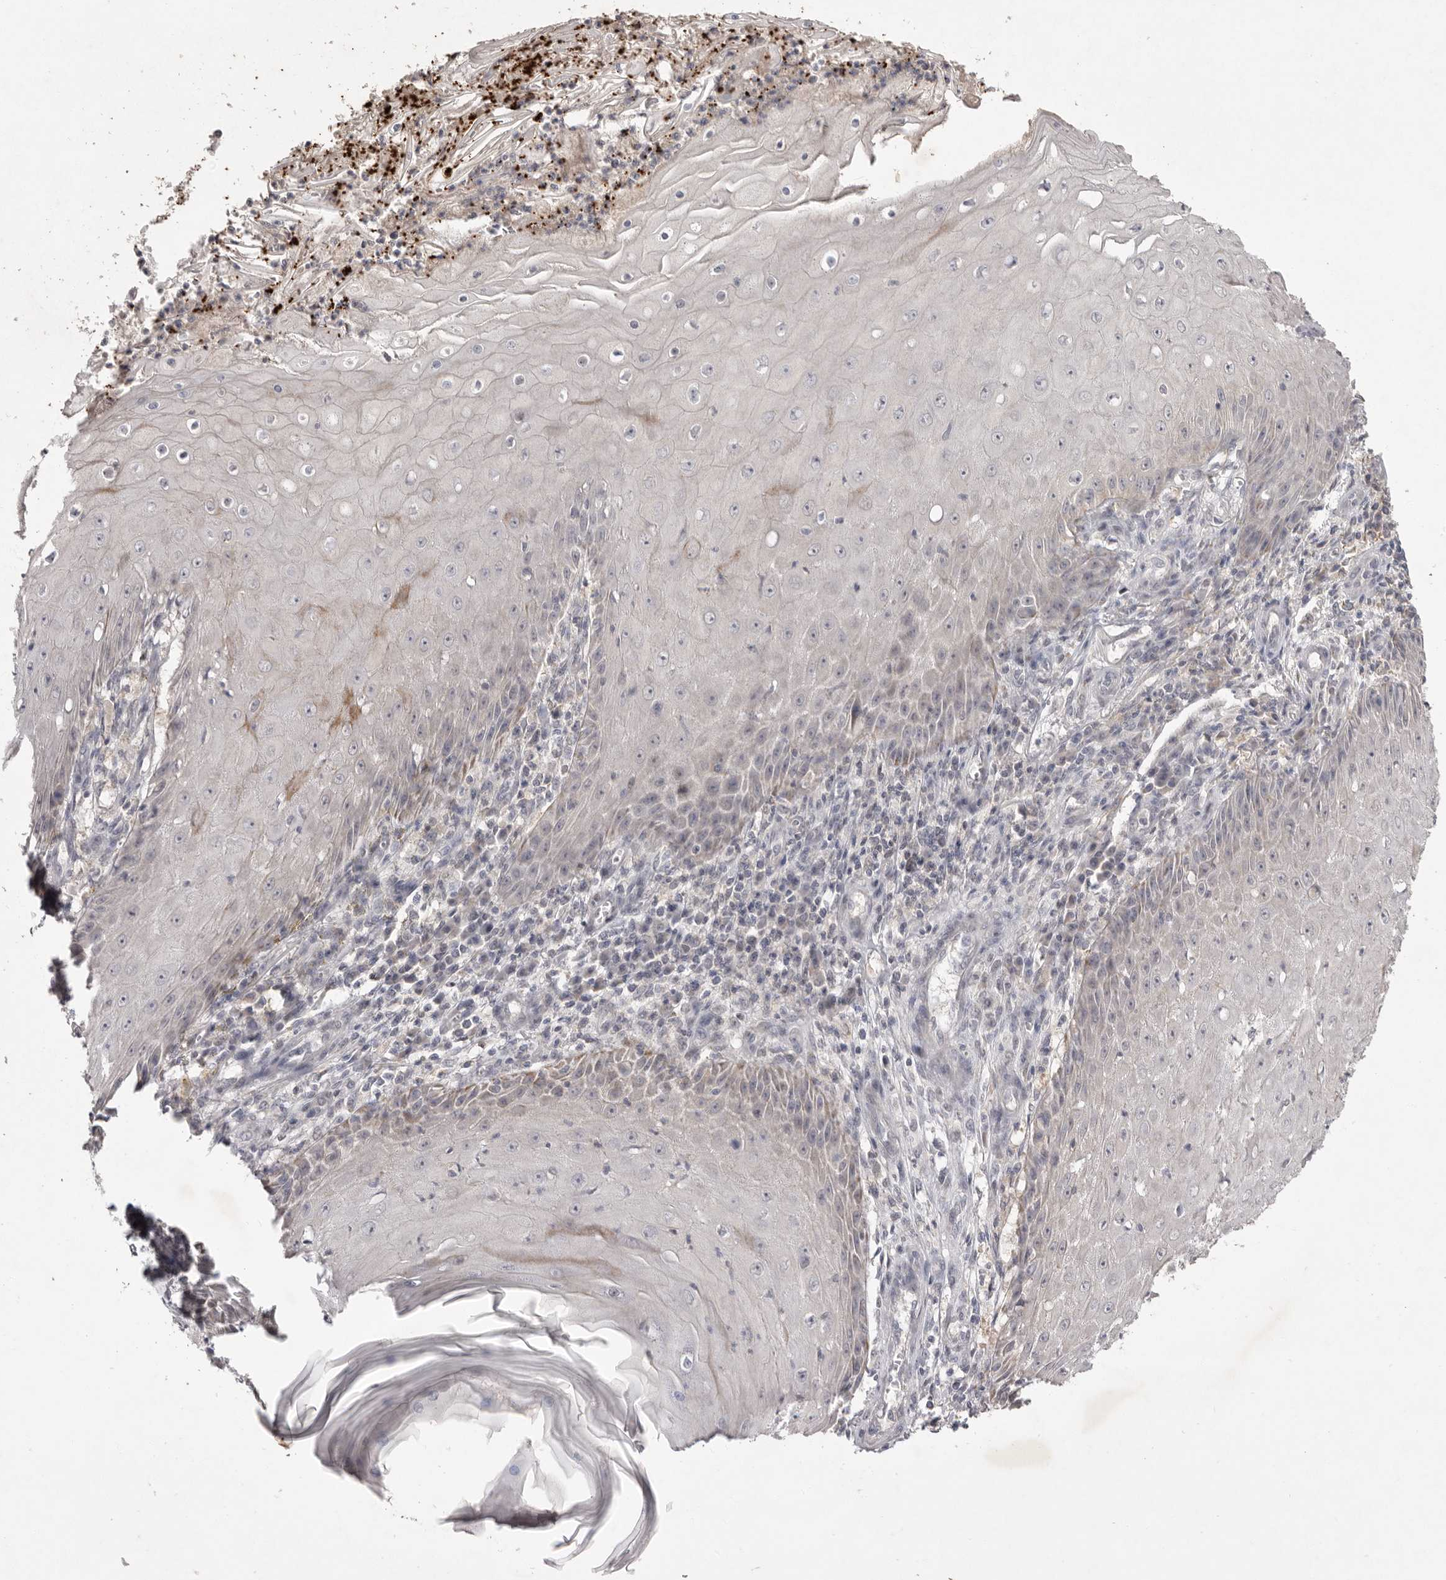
{"staining": {"intensity": "negative", "quantity": "none", "location": "none"}, "tissue": "skin cancer", "cell_type": "Tumor cells", "image_type": "cancer", "snomed": [{"axis": "morphology", "description": "Squamous cell carcinoma, NOS"}, {"axis": "topography", "description": "Skin"}], "caption": "A high-resolution photomicrograph shows immunohistochemistry (IHC) staining of skin cancer (squamous cell carcinoma), which displays no significant staining in tumor cells.", "gene": "TADA1", "patient": {"sex": "female", "age": 73}}